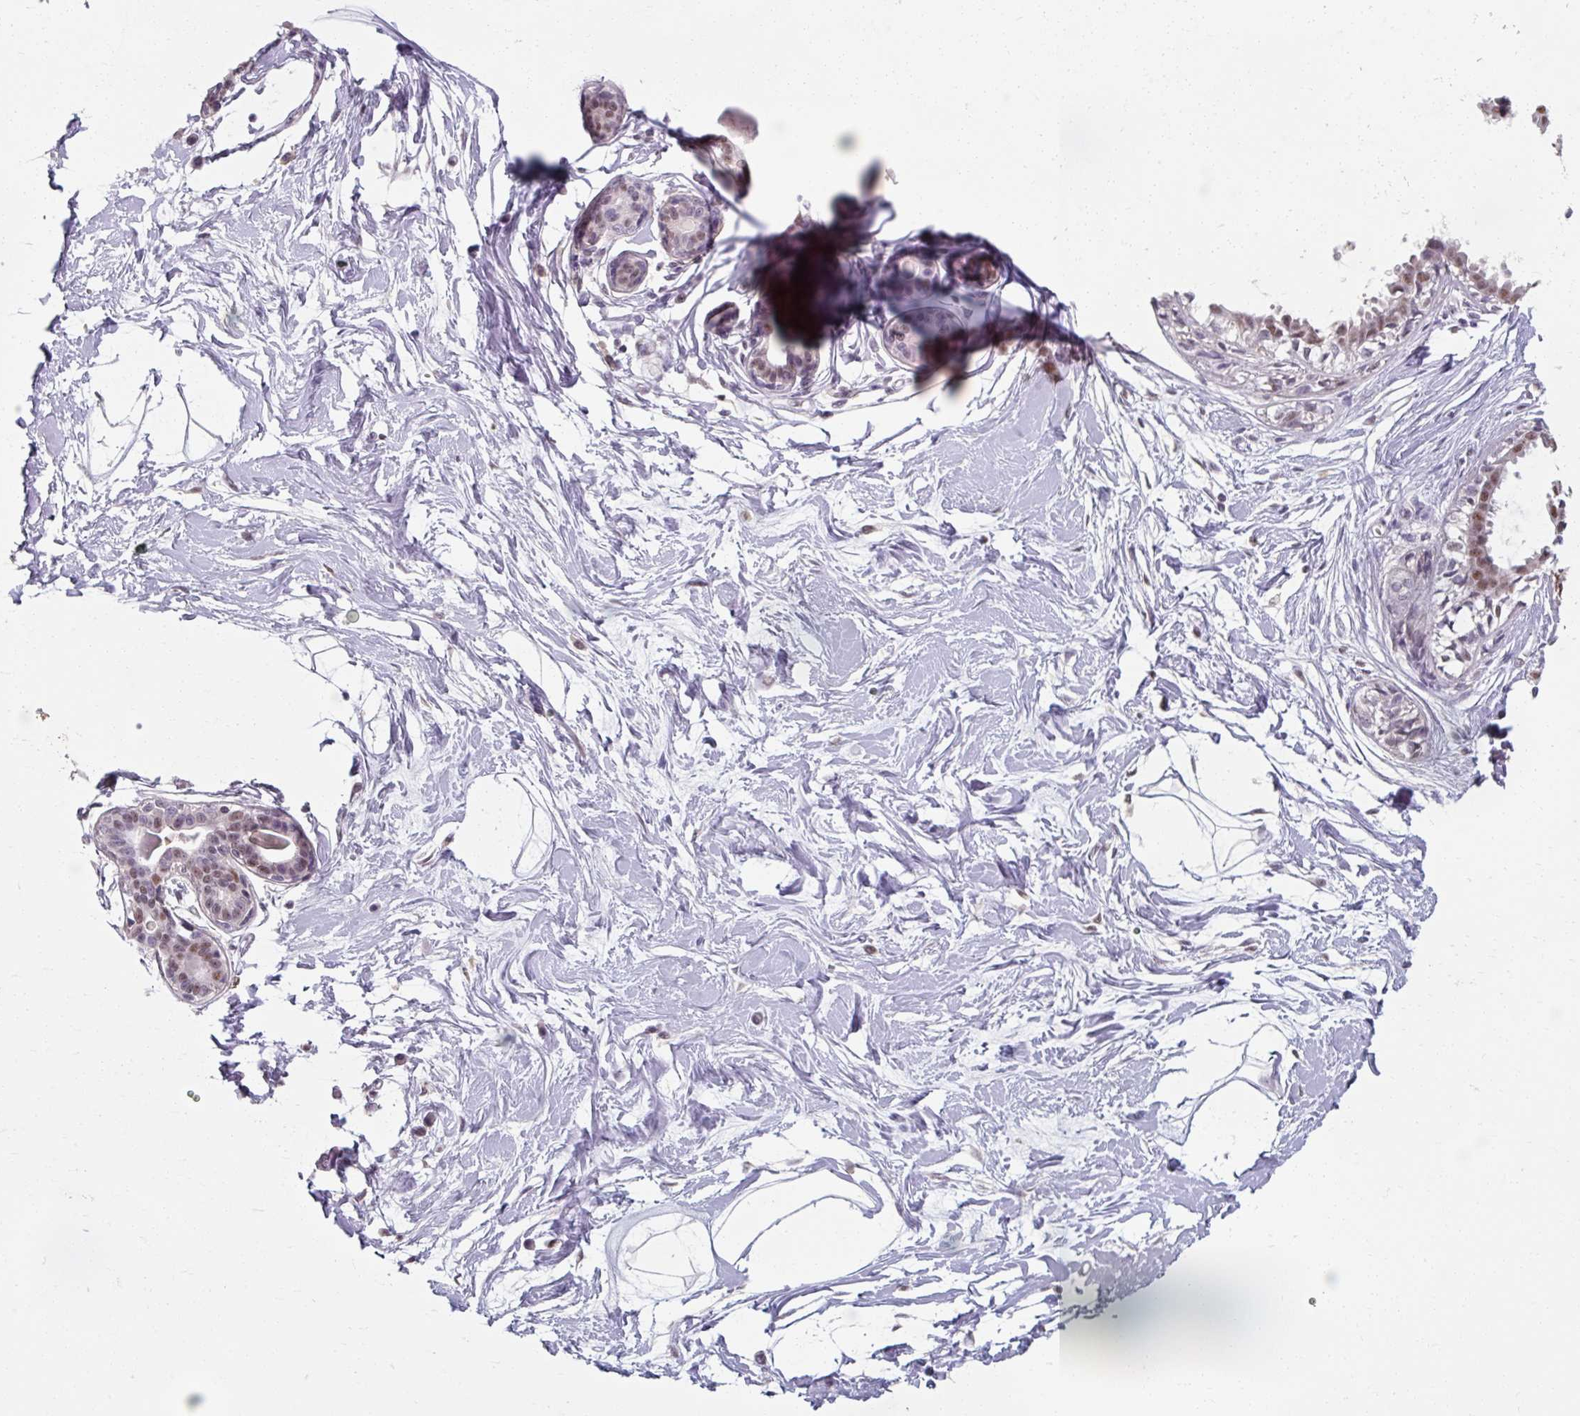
{"staining": {"intensity": "negative", "quantity": "none", "location": "none"}, "tissue": "breast", "cell_type": "Adipocytes", "image_type": "normal", "snomed": [{"axis": "morphology", "description": "Normal tissue, NOS"}, {"axis": "topography", "description": "Breast"}], "caption": "This is an IHC image of benign human breast. There is no positivity in adipocytes.", "gene": "ENSG00000291316", "patient": {"sex": "female", "age": 45}}